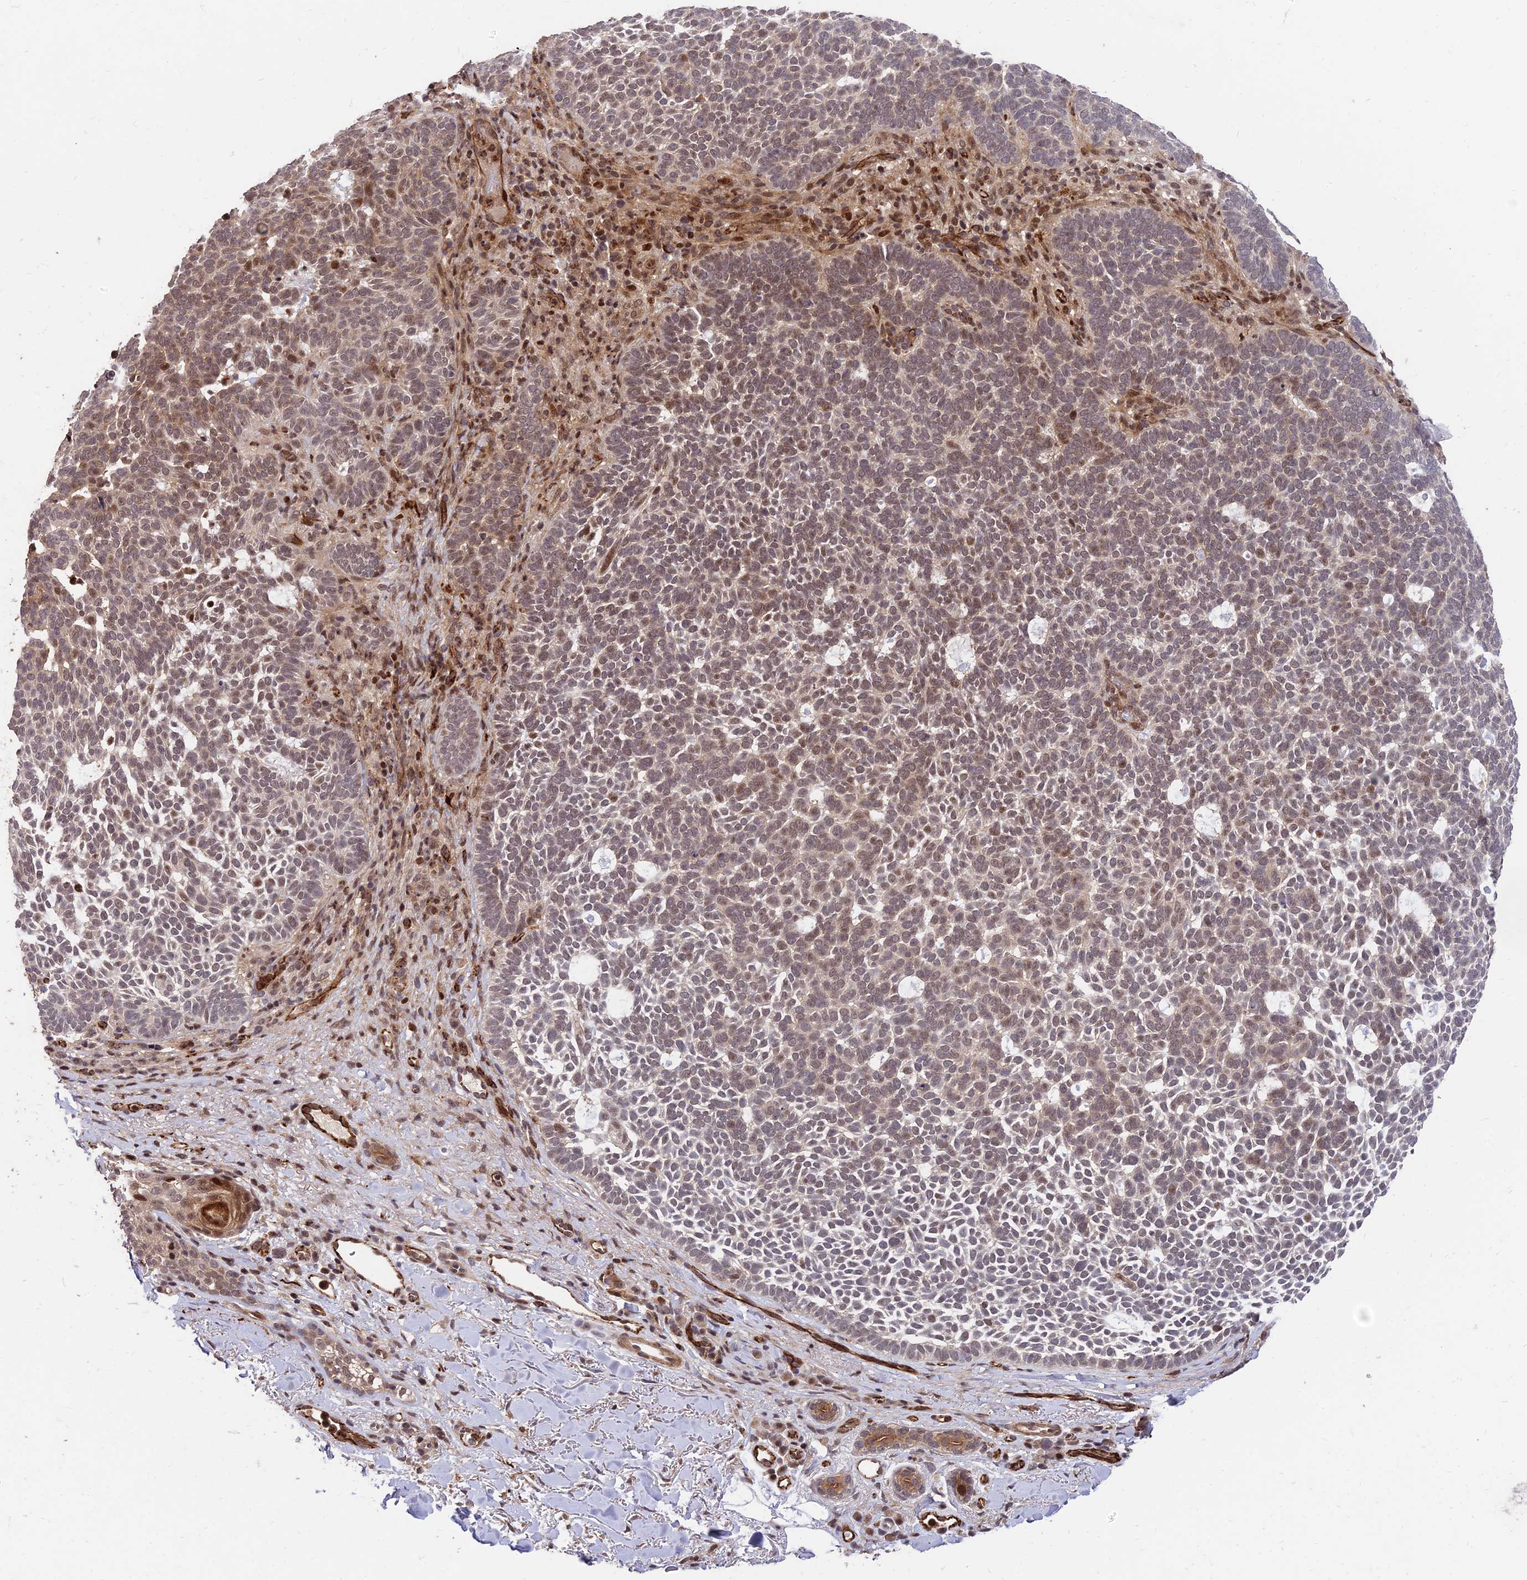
{"staining": {"intensity": "moderate", "quantity": ">75%", "location": "nuclear"}, "tissue": "skin cancer", "cell_type": "Tumor cells", "image_type": "cancer", "snomed": [{"axis": "morphology", "description": "Basal cell carcinoma"}, {"axis": "topography", "description": "Skin"}], "caption": "Immunohistochemistry image of human basal cell carcinoma (skin) stained for a protein (brown), which displays medium levels of moderate nuclear staining in about >75% of tumor cells.", "gene": "ZNF85", "patient": {"sex": "female", "age": 77}}